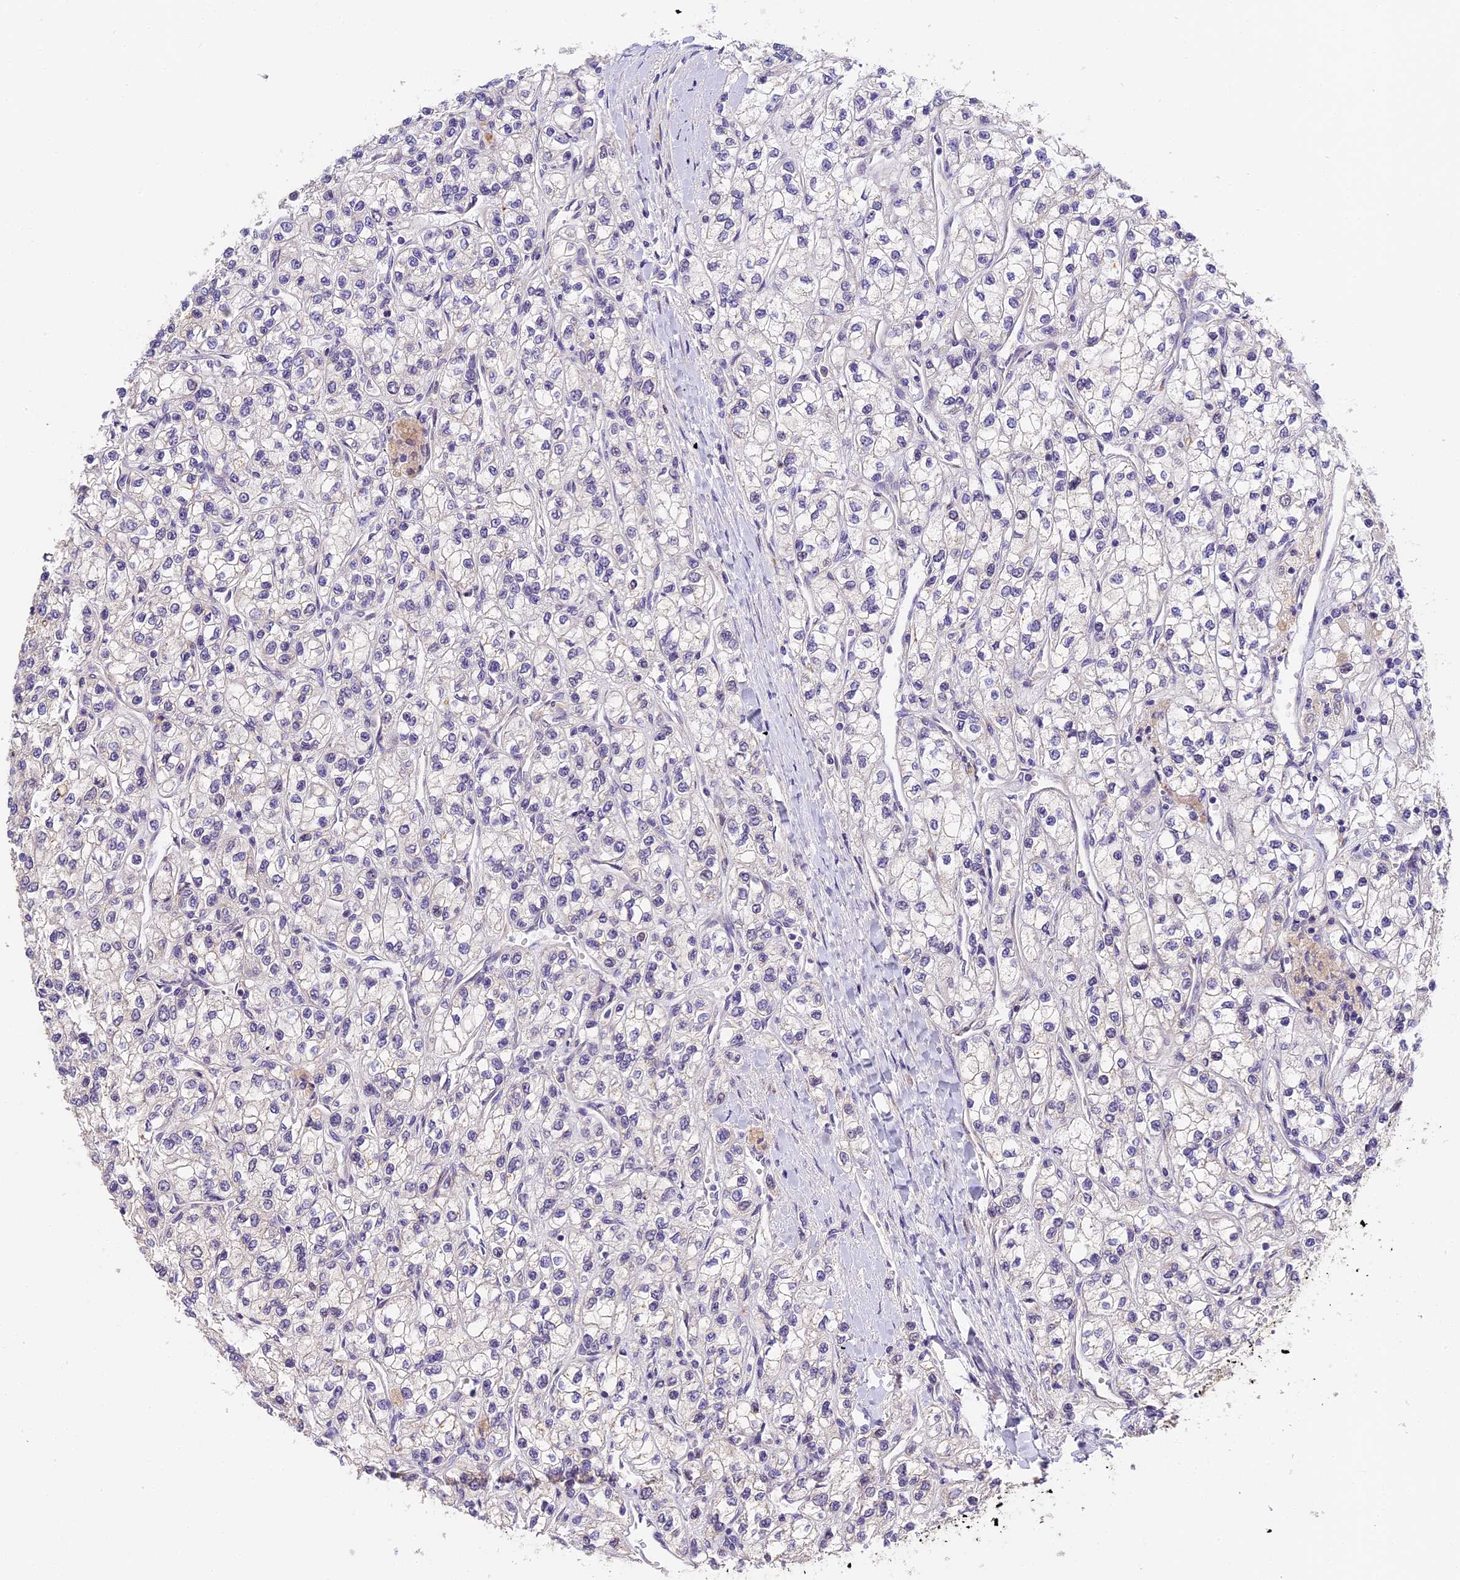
{"staining": {"intensity": "negative", "quantity": "none", "location": "none"}, "tissue": "renal cancer", "cell_type": "Tumor cells", "image_type": "cancer", "snomed": [{"axis": "morphology", "description": "Adenocarcinoma, NOS"}, {"axis": "topography", "description": "Kidney"}], "caption": "This image is of adenocarcinoma (renal) stained with IHC to label a protein in brown with the nuclei are counter-stained blue. There is no staining in tumor cells.", "gene": "BSCL2", "patient": {"sex": "male", "age": 80}}